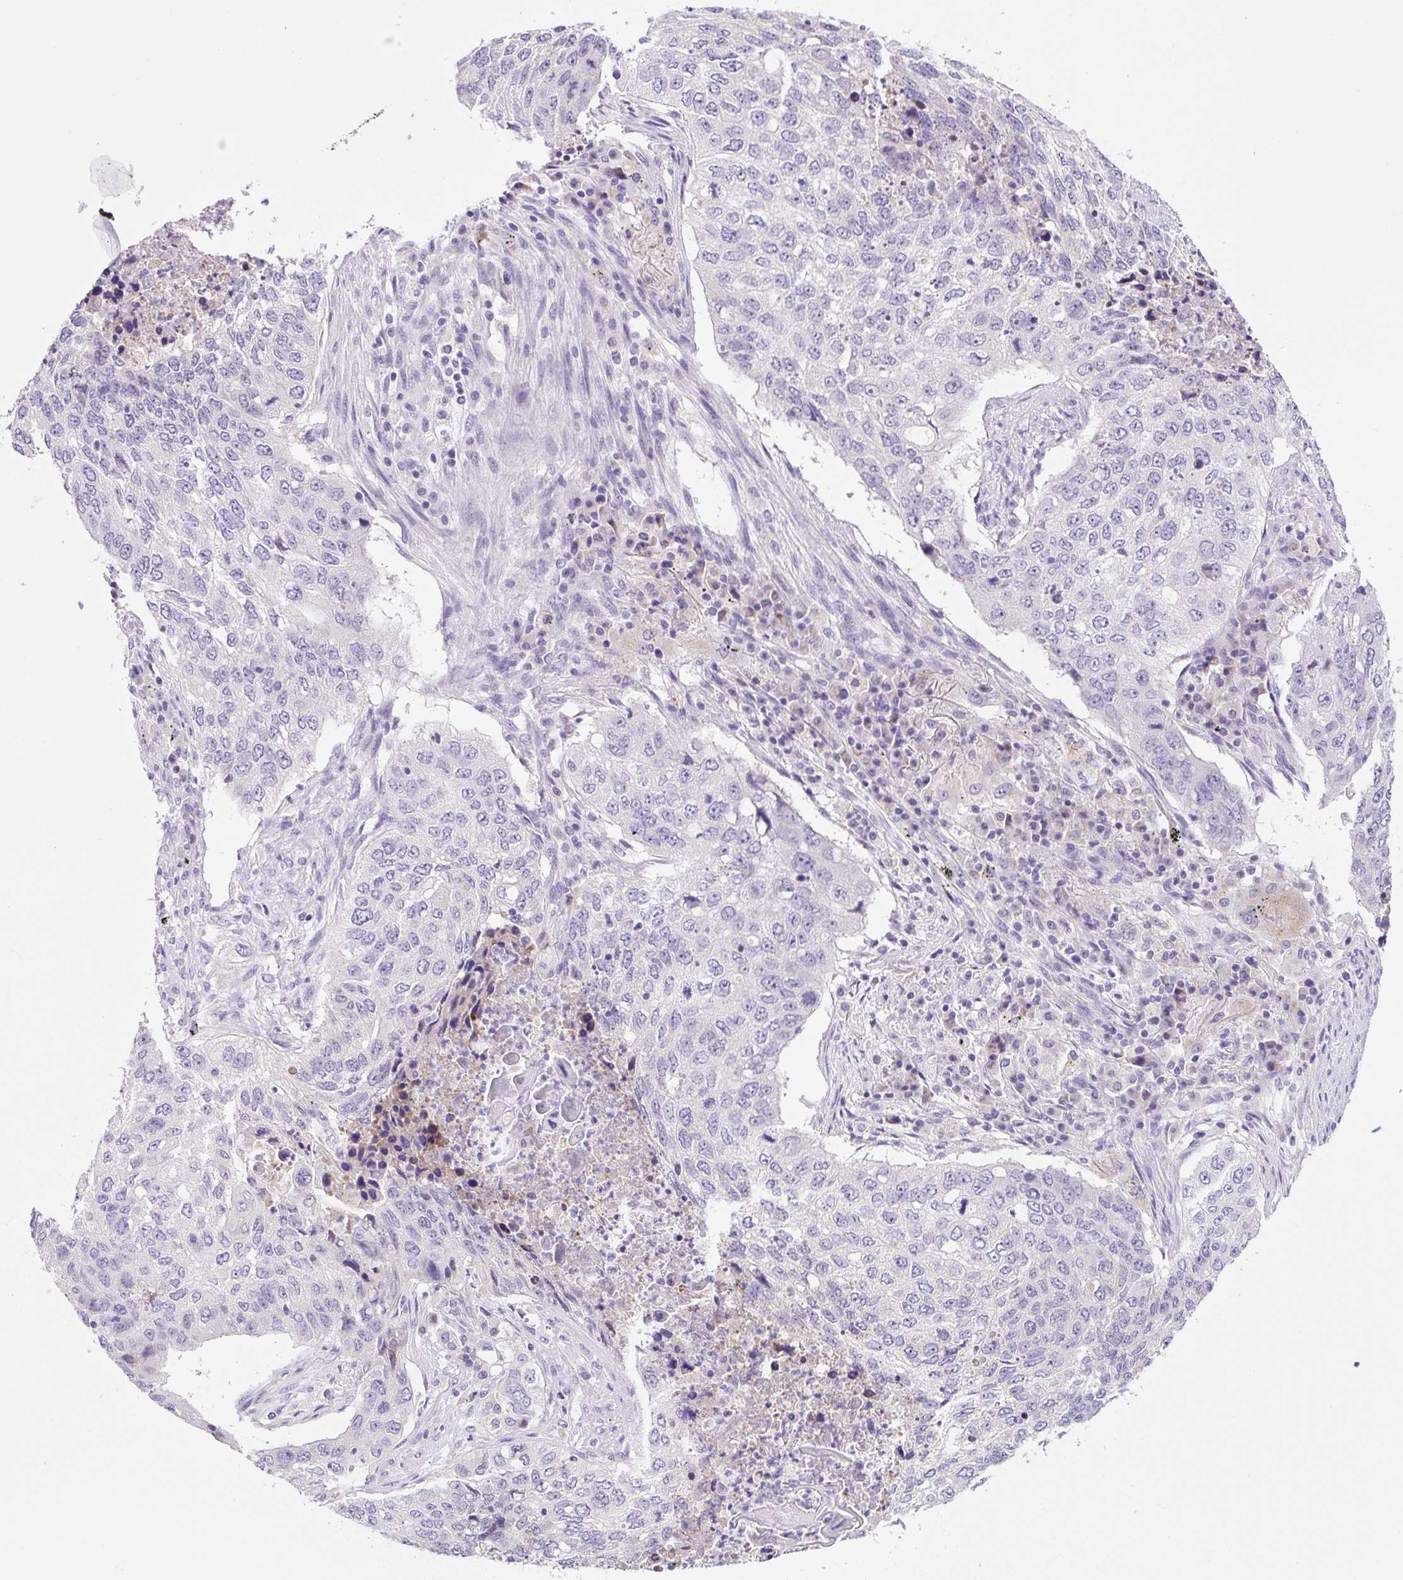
{"staining": {"intensity": "negative", "quantity": "none", "location": "none"}, "tissue": "lung cancer", "cell_type": "Tumor cells", "image_type": "cancer", "snomed": [{"axis": "morphology", "description": "Squamous cell carcinoma, NOS"}, {"axis": "topography", "description": "Lung"}], "caption": "The micrograph demonstrates no significant expression in tumor cells of lung squamous cell carcinoma. (Stains: DAB (3,3'-diaminobenzidine) IHC with hematoxylin counter stain, Microscopy: brightfield microscopy at high magnification).", "gene": "NDST3", "patient": {"sex": "female", "age": 63}}